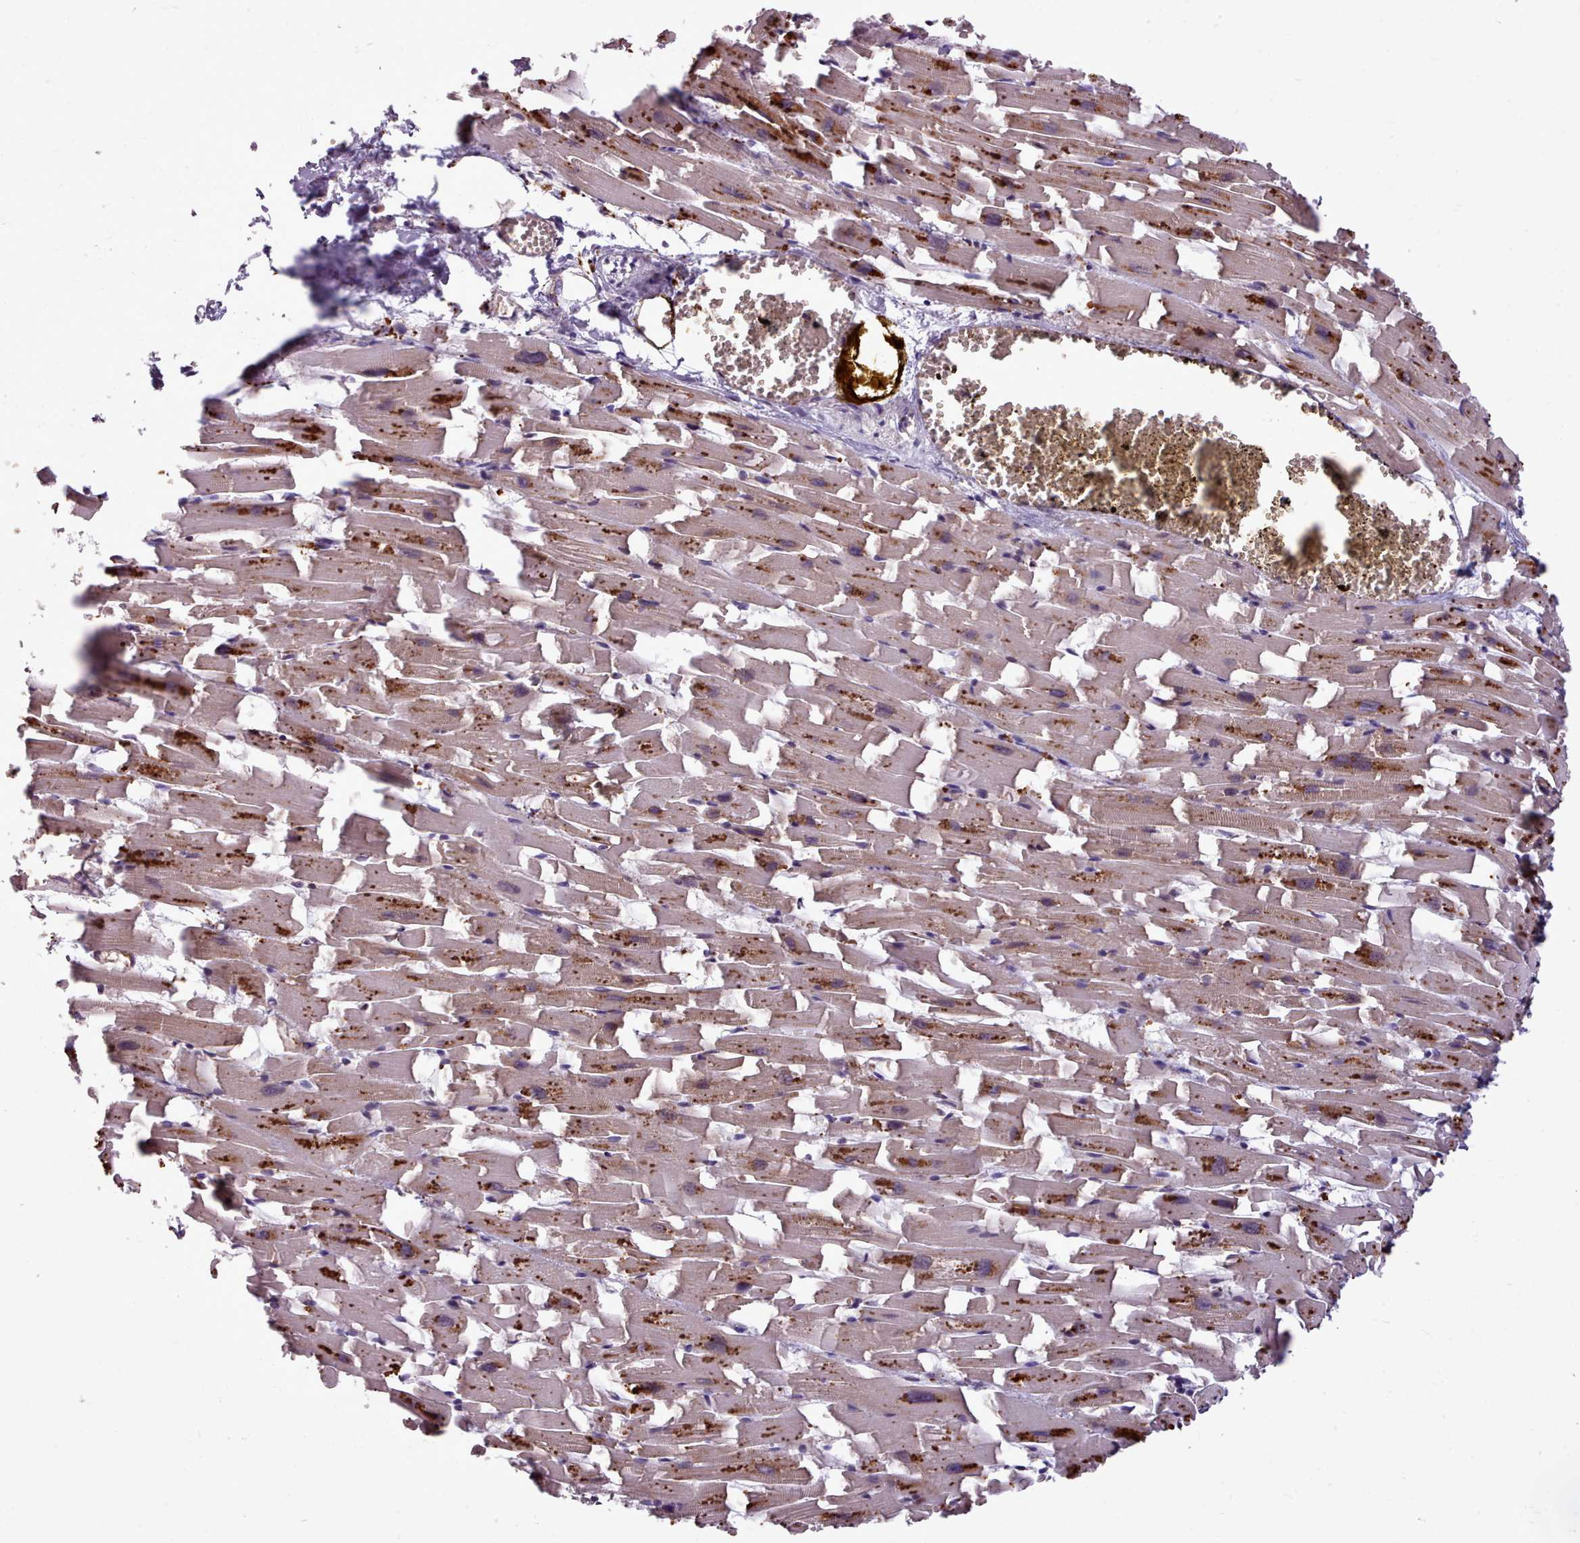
{"staining": {"intensity": "strong", "quantity": "25%-75%", "location": "cytoplasmic/membranous"}, "tissue": "heart muscle", "cell_type": "Cardiomyocytes", "image_type": "normal", "snomed": [{"axis": "morphology", "description": "Normal tissue, NOS"}, {"axis": "topography", "description": "Heart"}], "caption": "Unremarkable heart muscle exhibits strong cytoplasmic/membranous staining in approximately 25%-75% of cardiomyocytes.", "gene": "PACSIN3", "patient": {"sex": "female", "age": 64}}